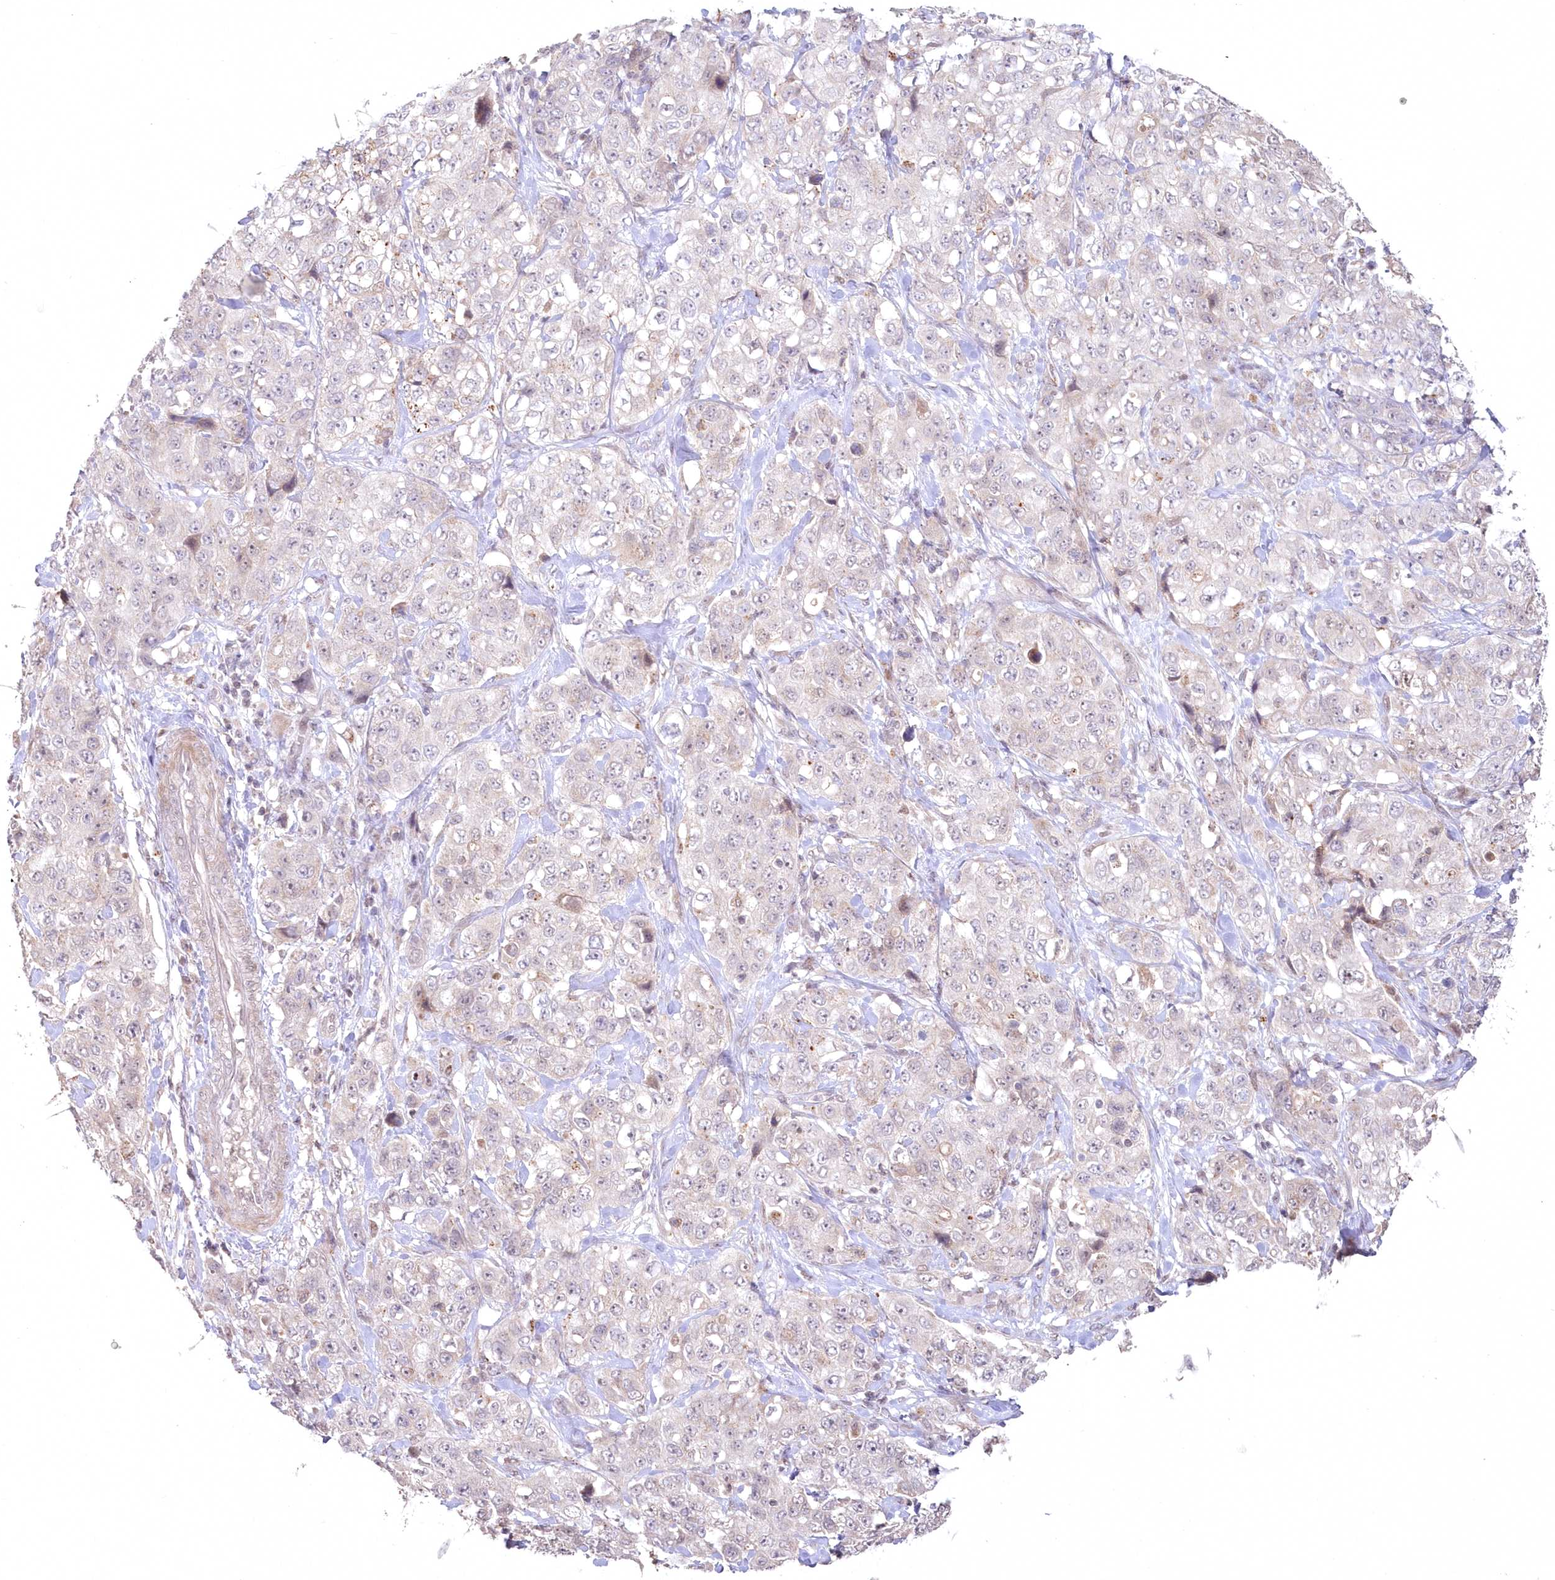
{"staining": {"intensity": "negative", "quantity": "none", "location": "none"}, "tissue": "stomach cancer", "cell_type": "Tumor cells", "image_type": "cancer", "snomed": [{"axis": "morphology", "description": "Adenocarcinoma, NOS"}, {"axis": "topography", "description": "Stomach"}], "caption": "Tumor cells are negative for protein expression in human stomach cancer (adenocarcinoma).", "gene": "ASCC1", "patient": {"sex": "male", "age": 48}}